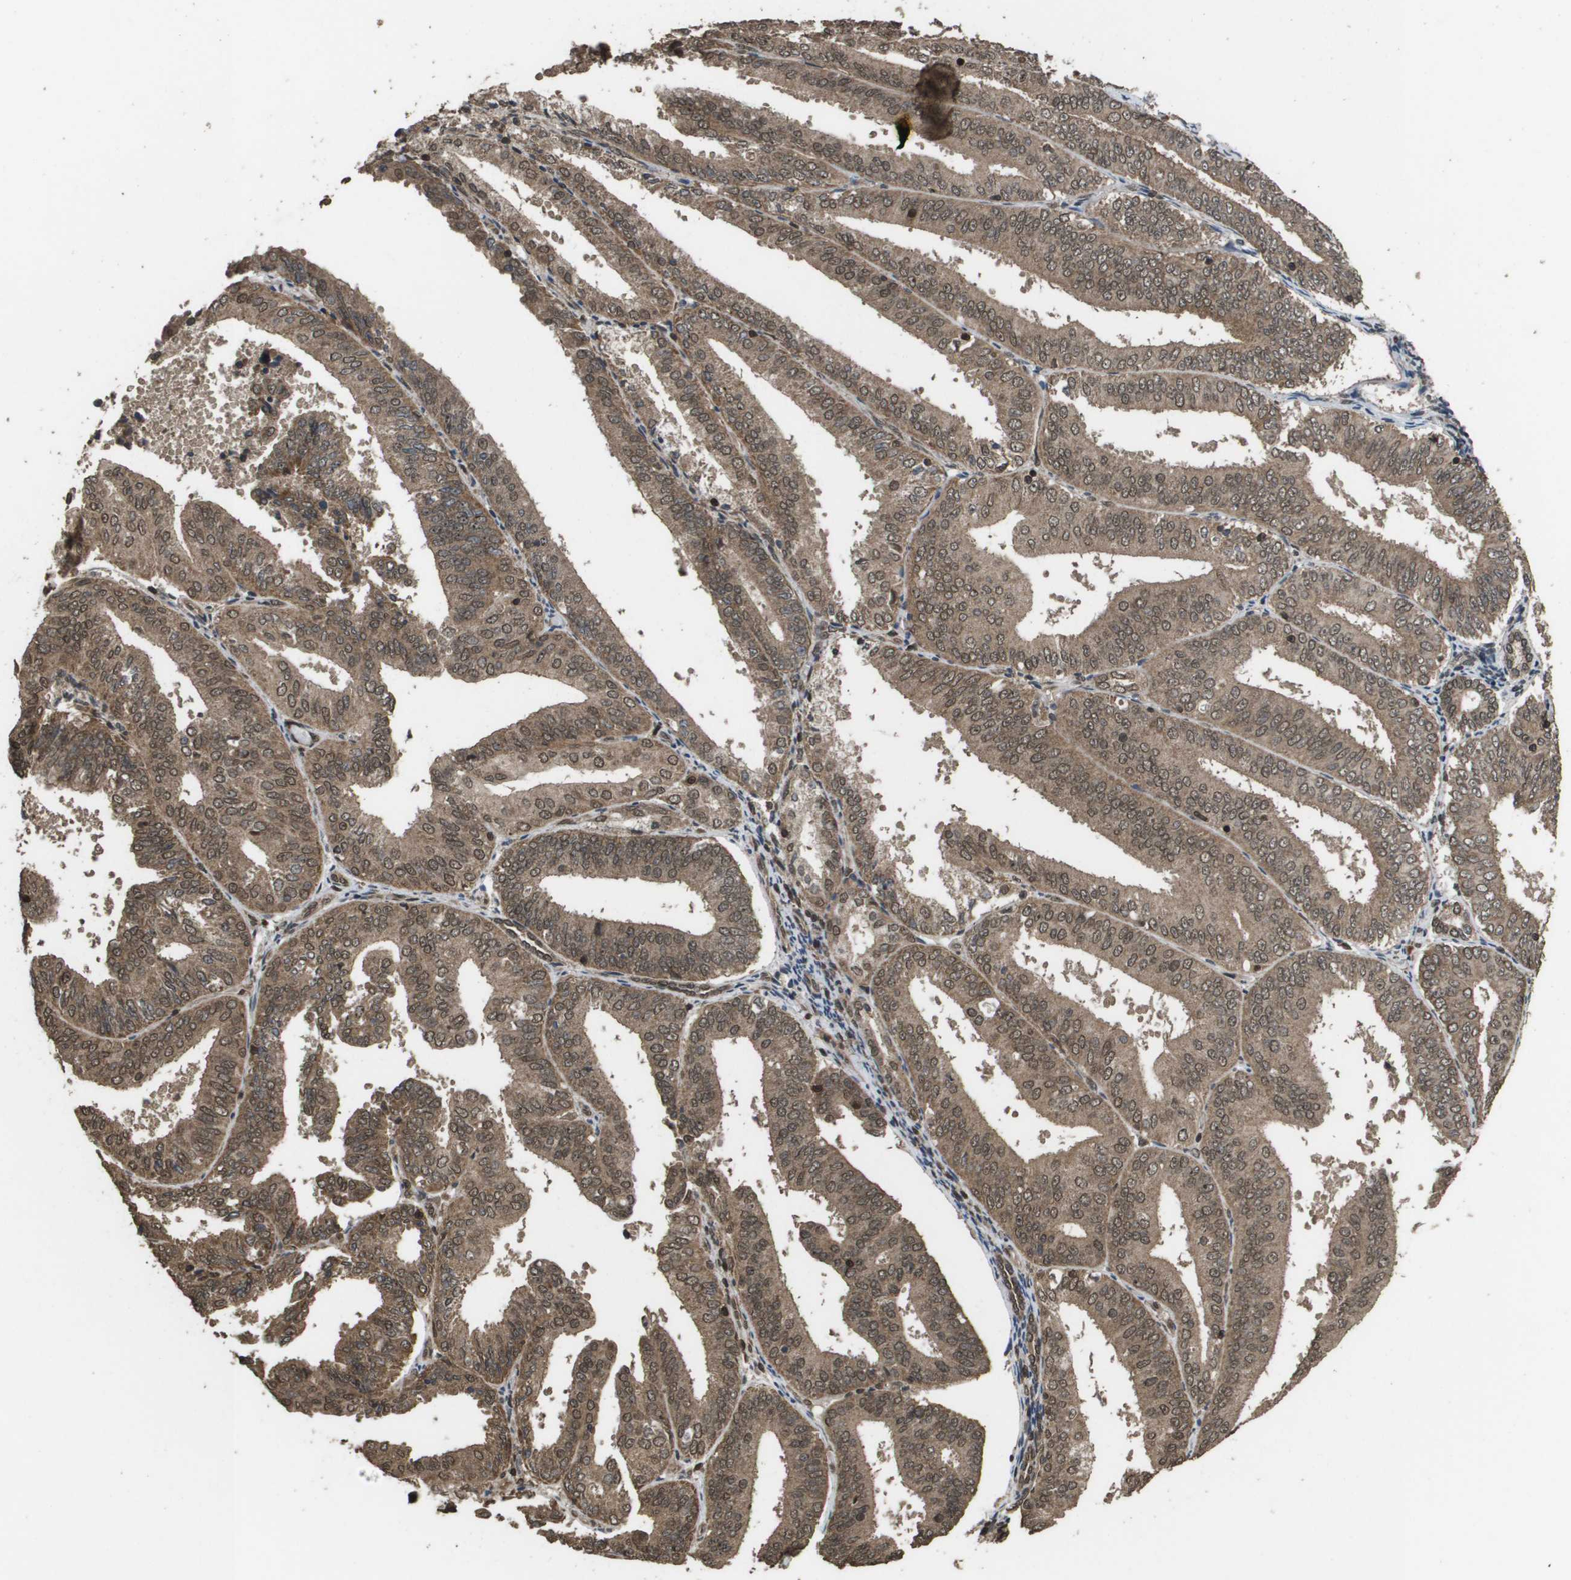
{"staining": {"intensity": "moderate", "quantity": ">75%", "location": "cytoplasmic/membranous,nuclear"}, "tissue": "endometrial cancer", "cell_type": "Tumor cells", "image_type": "cancer", "snomed": [{"axis": "morphology", "description": "Adenocarcinoma, NOS"}, {"axis": "topography", "description": "Endometrium"}], "caption": "Human endometrial cancer stained with a protein marker shows moderate staining in tumor cells.", "gene": "AXIN2", "patient": {"sex": "female", "age": 63}}